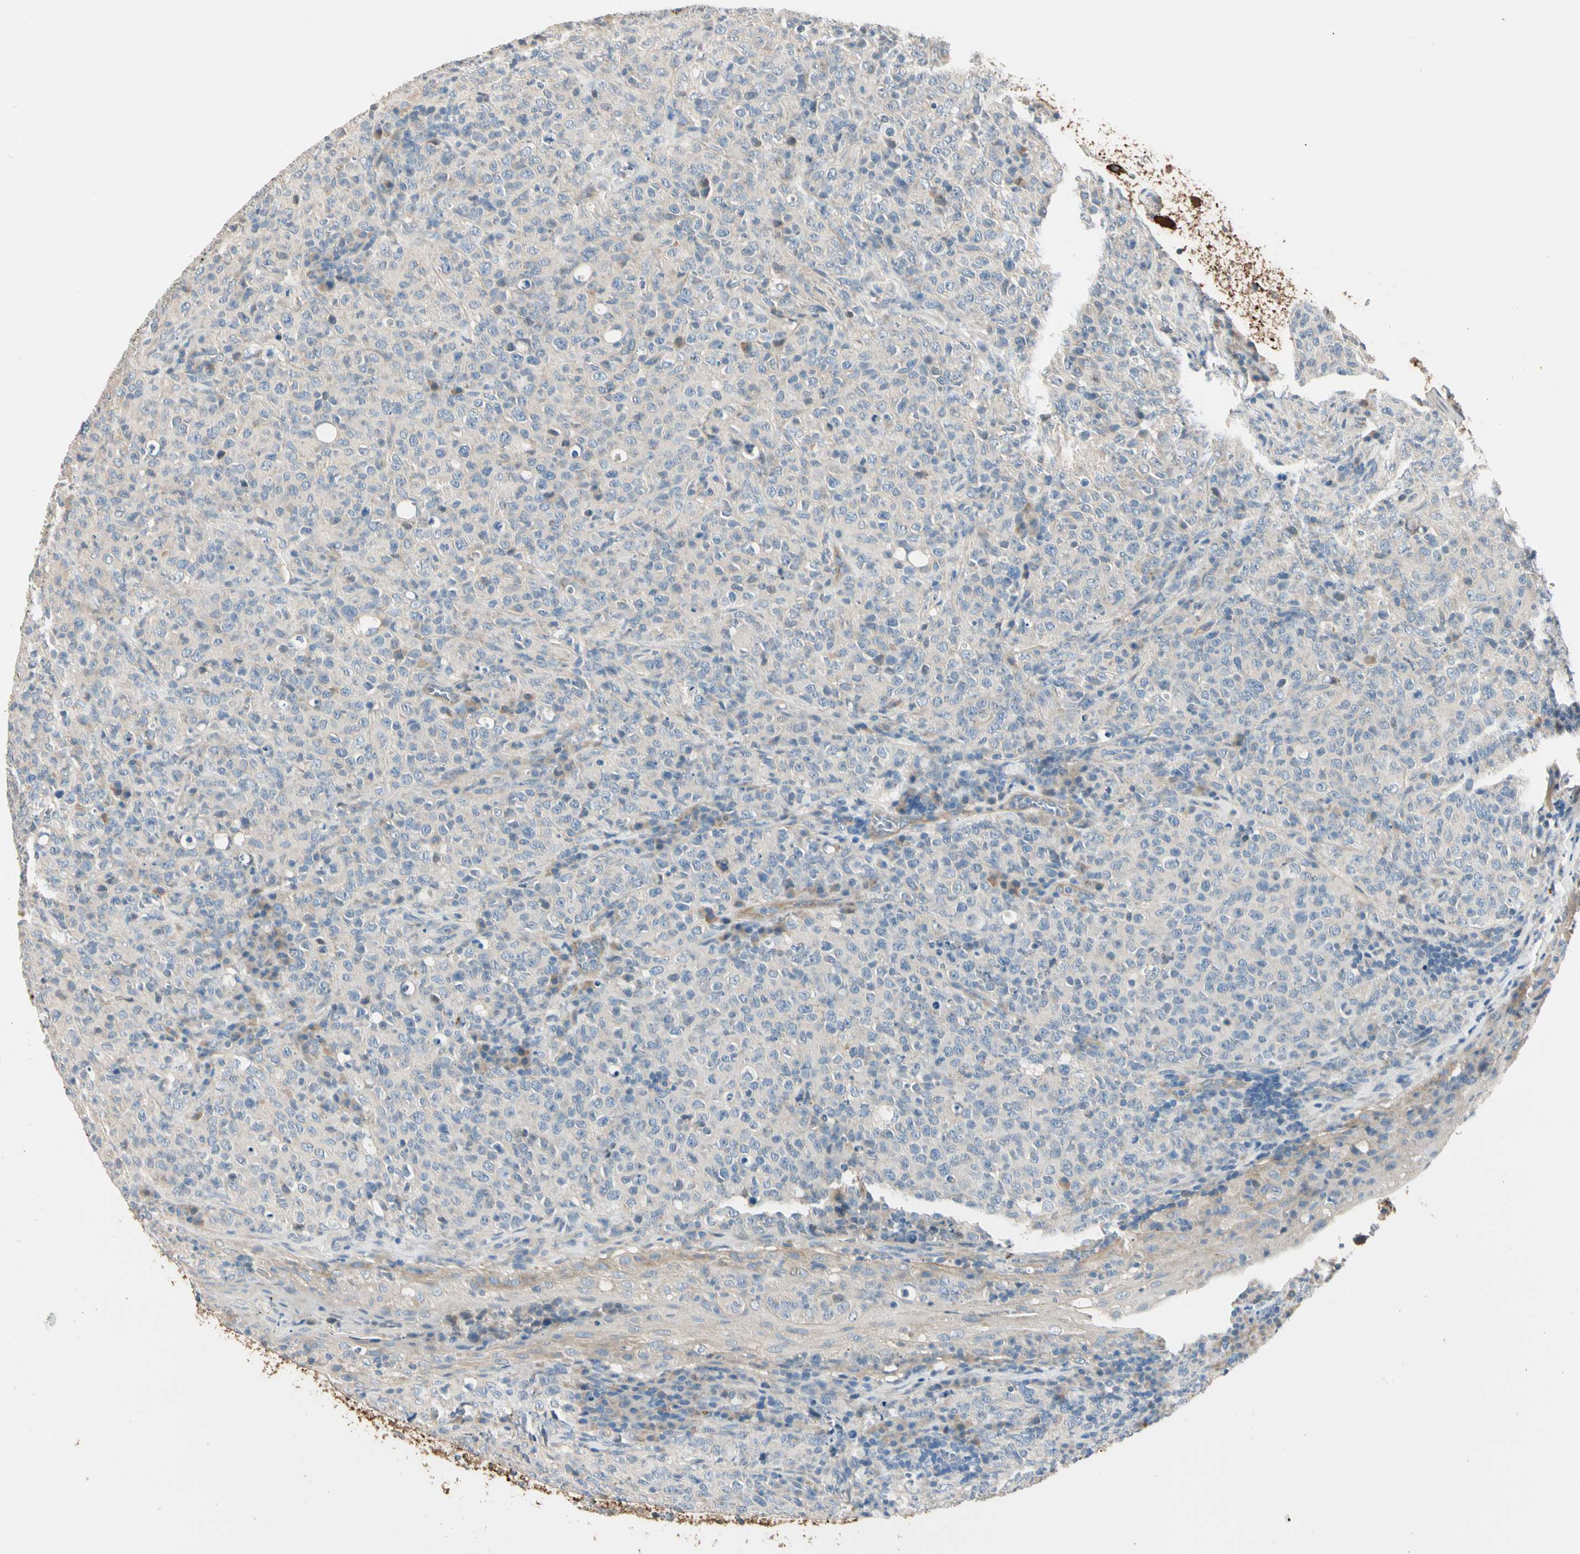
{"staining": {"intensity": "weak", "quantity": "<25%", "location": "cytoplasmic/membranous"}, "tissue": "lymphoma", "cell_type": "Tumor cells", "image_type": "cancer", "snomed": [{"axis": "morphology", "description": "Malignant lymphoma, non-Hodgkin's type, High grade"}, {"axis": "topography", "description": "Tonsil"}], "caption": "A high-resolution image shows immunohistochemistry staining of high-grade malignant lymphoma, non-Hodgkin's type, which reveals no significant positivity in tumor cells.", "gene": "GPR153", "patient": {"sex": "female", "age": 36}}